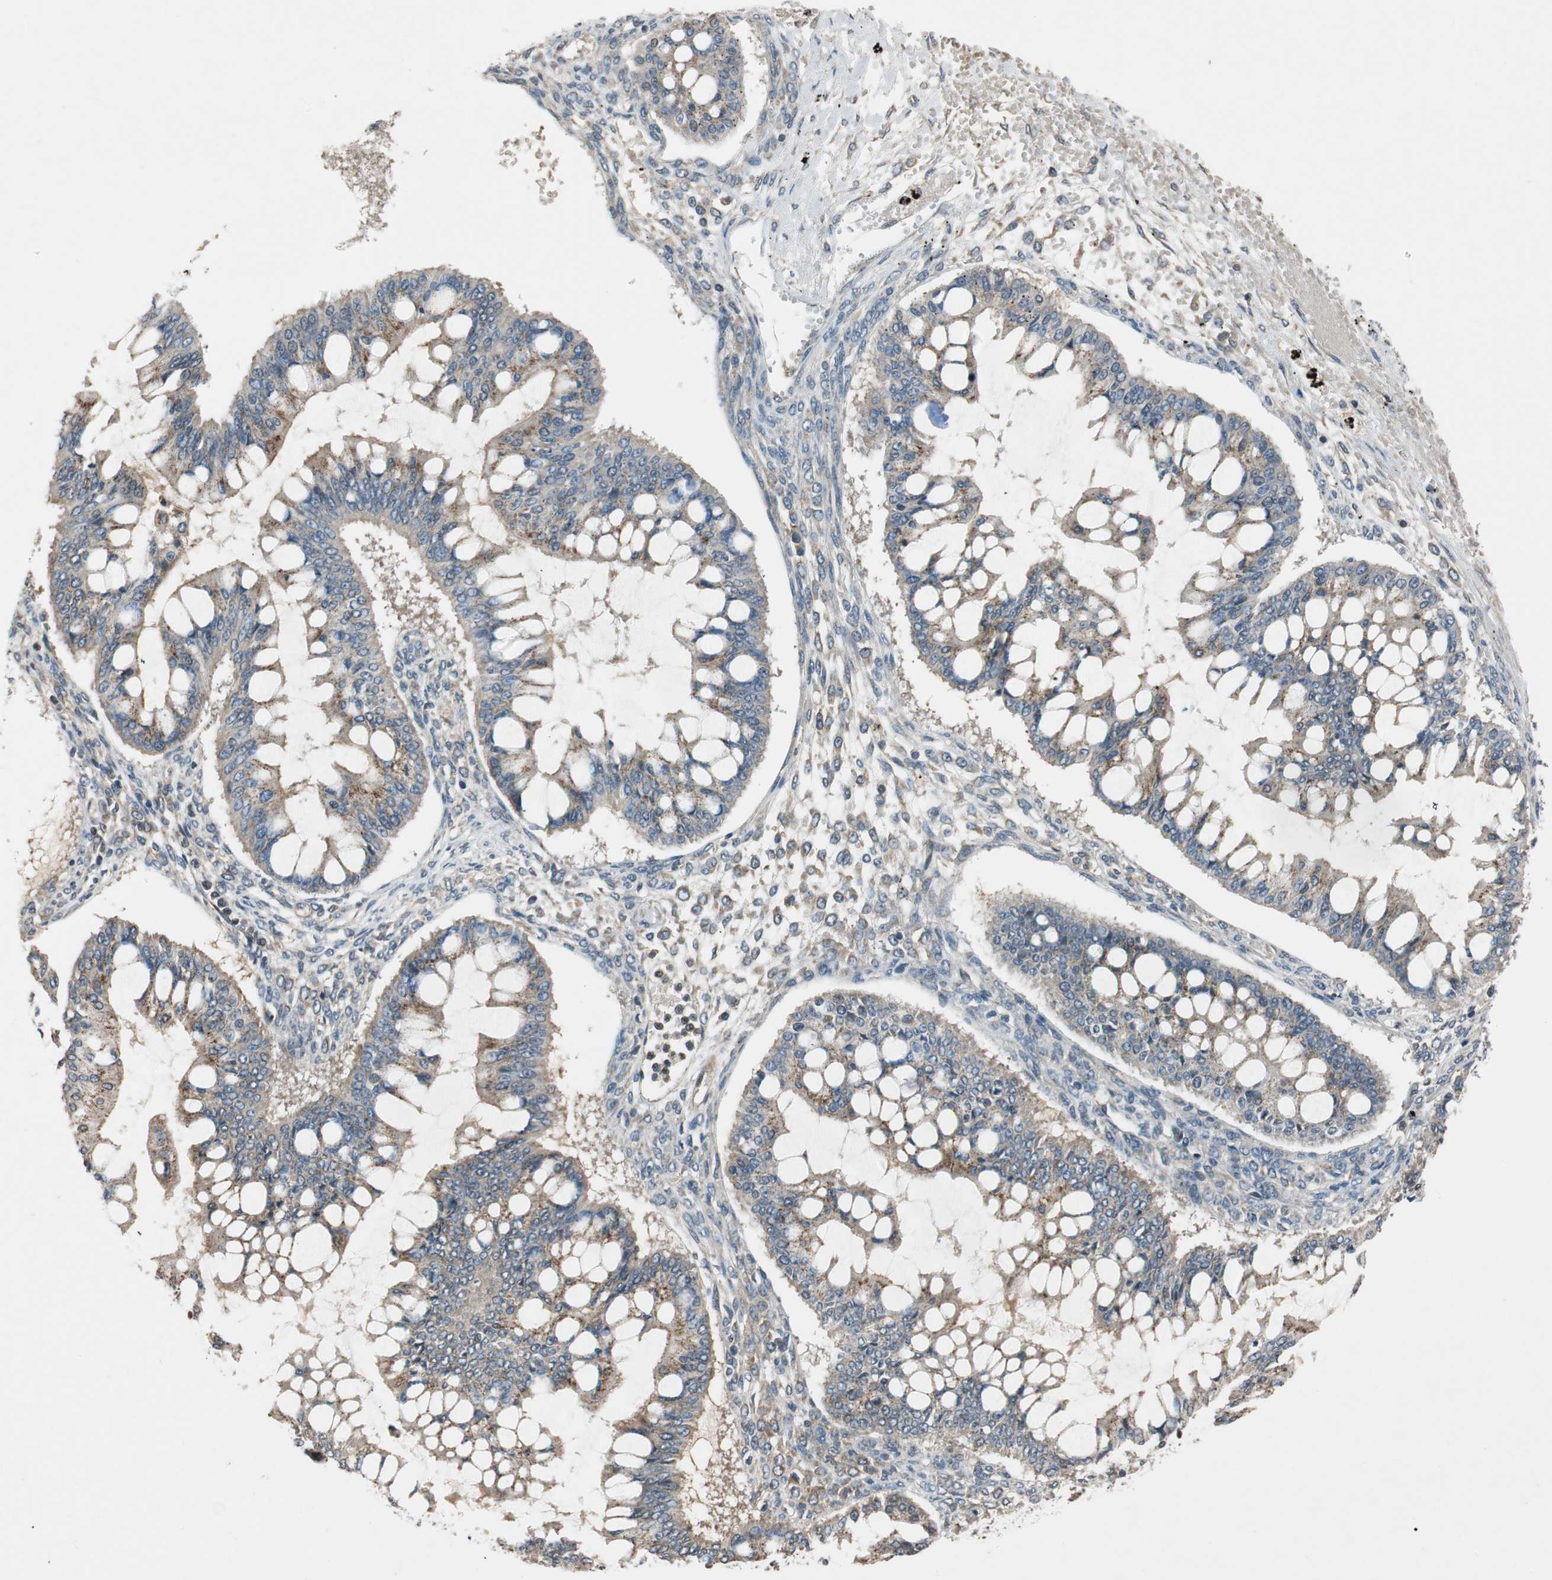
{"staining": {"intensity": "moderate", "quantity": ">75%", "location": "cytoplasmic/membranous"}, "tissue": "ovarian cancer", "cell_type": "Tumor cells", "image_type": "cancer", "snomed": [{"axis": "morphology", "description": "Cystadenocarcinoma, mucinous, NOS"}, {"axis": "topography", "description": "Ovary"}], "caption": "Protein expression by immunohistochemistry reveals moderate cytoplasmic/membranous expression in about >75% of tumor cells in mucinous cystadenocarcinoma (ovarian). Using DAB (3,3'-diaminobenzidine) (brown) and hematoxylin (blue) stains, captured at high magnification using brightfield microscopy.", "gene": "GCLM", "patient": {"sex": "female", "age": 73}}